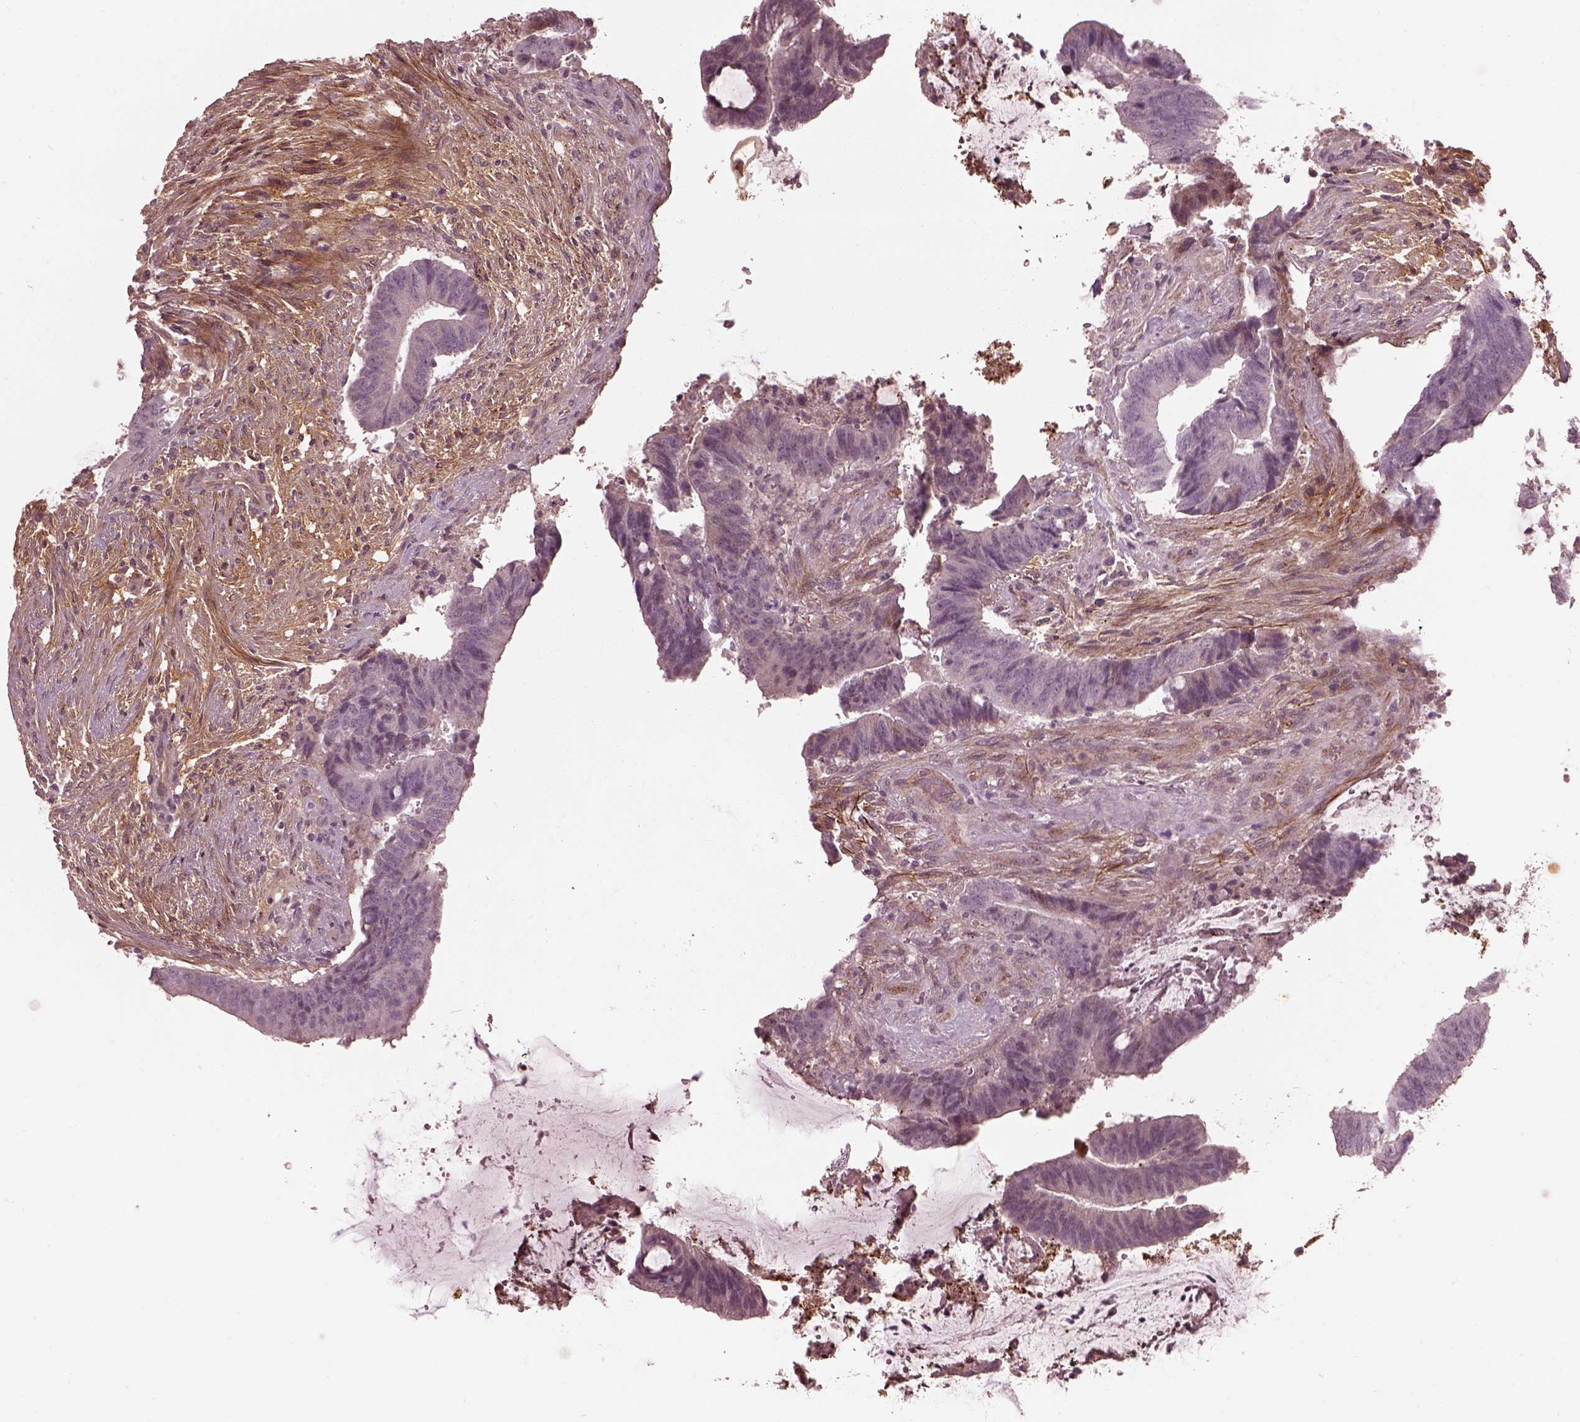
{"staining": {"intensity": "negative", "quantity": "none", "location": "none"}, "tissue": "colorectal cancer", "cell_type": "Tumor cells", "image_type": "cancer", "snomed": [{"axis": "morphology", "description": "Adenocarcinoma, NOS"}, {"axis": "topography", "description": "Colon"}], "caption": "The image shows no significant expression in tumor cells of colorectal cancer (adenocarcinoma). (Stains: DAB immunohistochemistry (IHC) with hematoxylin counter stain, Microscopy: brightfield microscopy at high magnification).", "gene": "EFEMP1", "patient": {"sex": "female", "age": 43}}